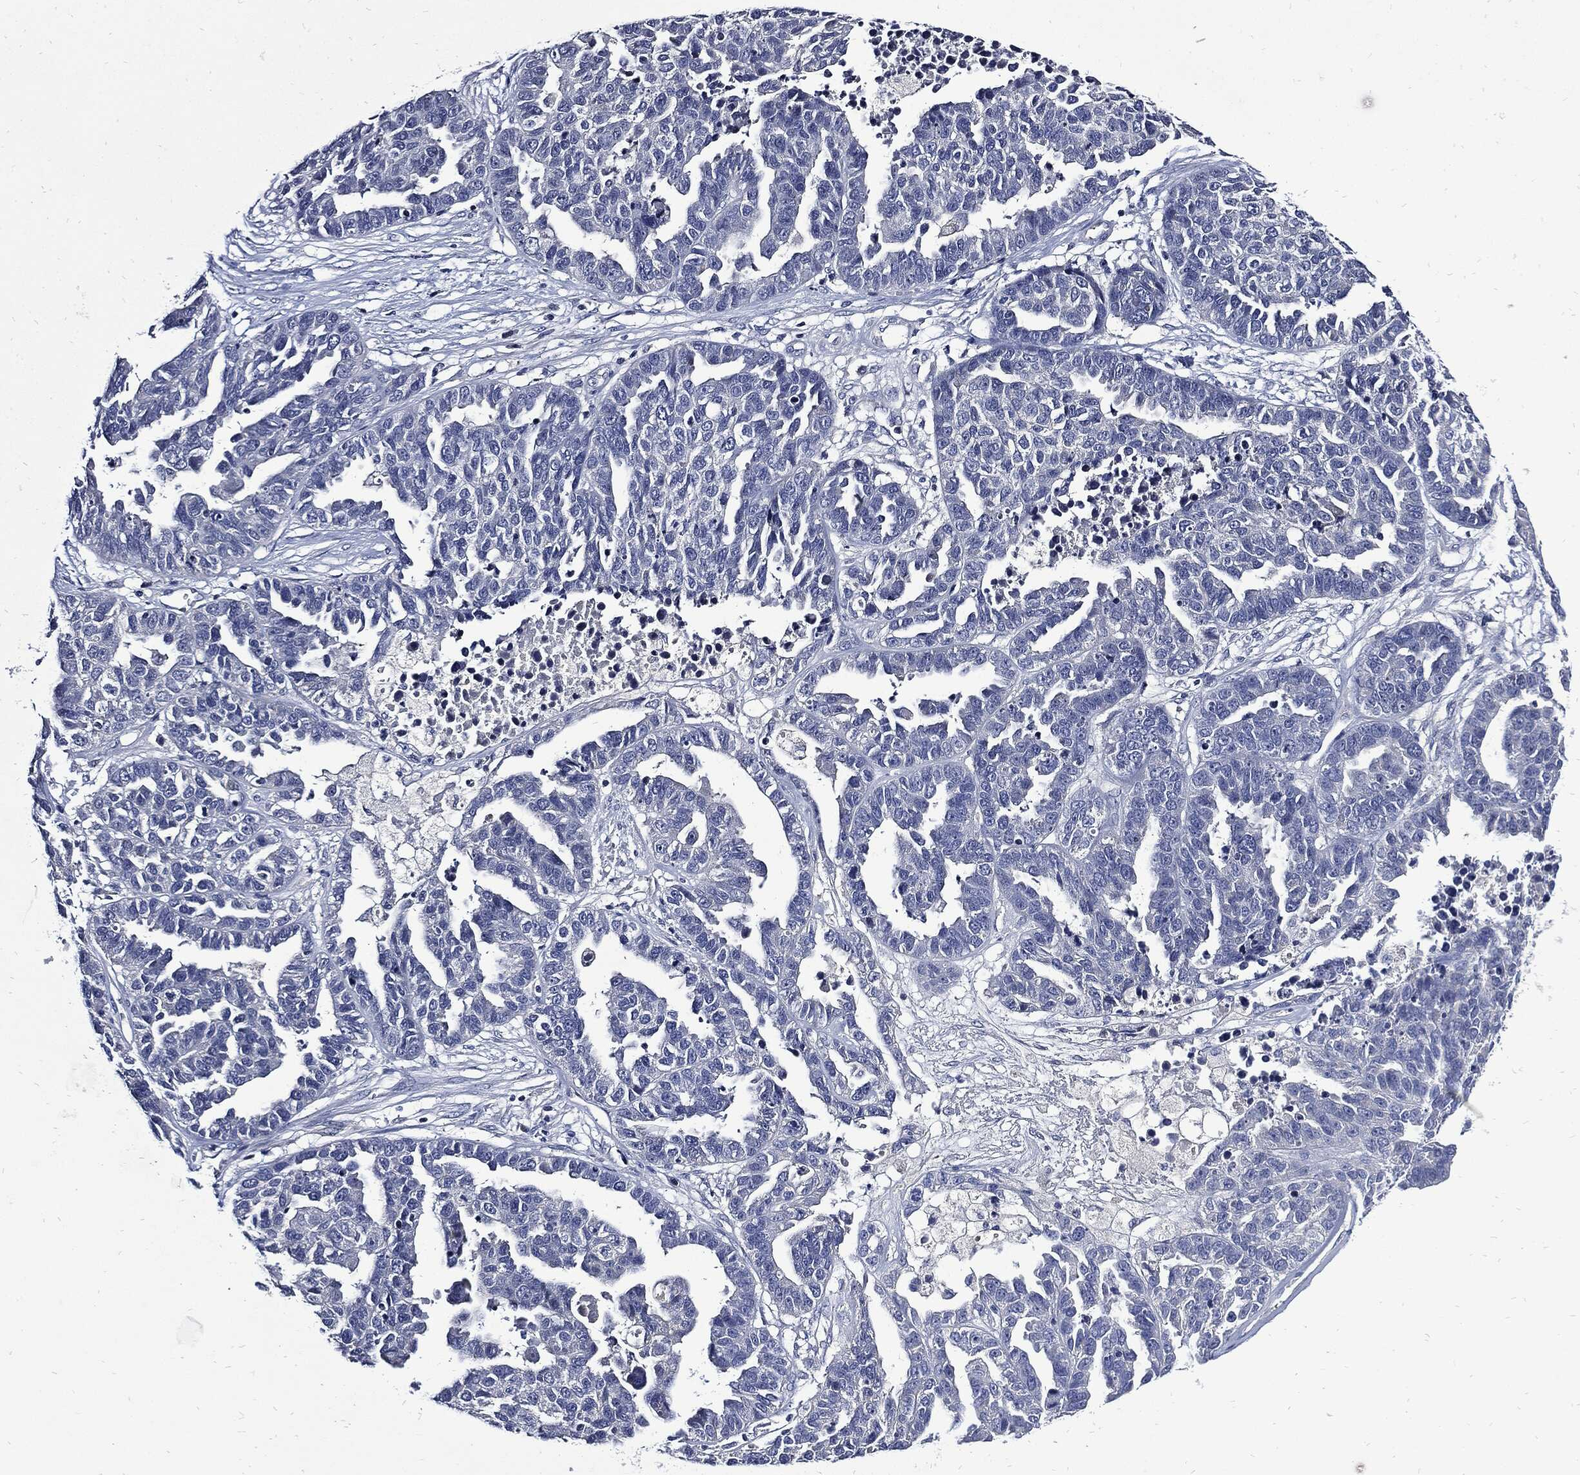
{"staining": {"intensity": "negative", "quantity": "none", "location": "none"}, "tissue": "ovarian cancer", "cell_type": "Tumor cells", "image_type": "cancer", "snomed": [{"axis": "morphology", "description": "Cystadenocarcinoma, serous, NOS"}, {"axis": "topography", "description": "Ovary"}], "caption": "This is an immunohistochemistry (IHC) photomicrograph of ovarian cancer (serous cystadenocarcinoma). There is no staining in tumor cells.", "gene": "CPE", "patient": {"sex": "female", "age": 87}}